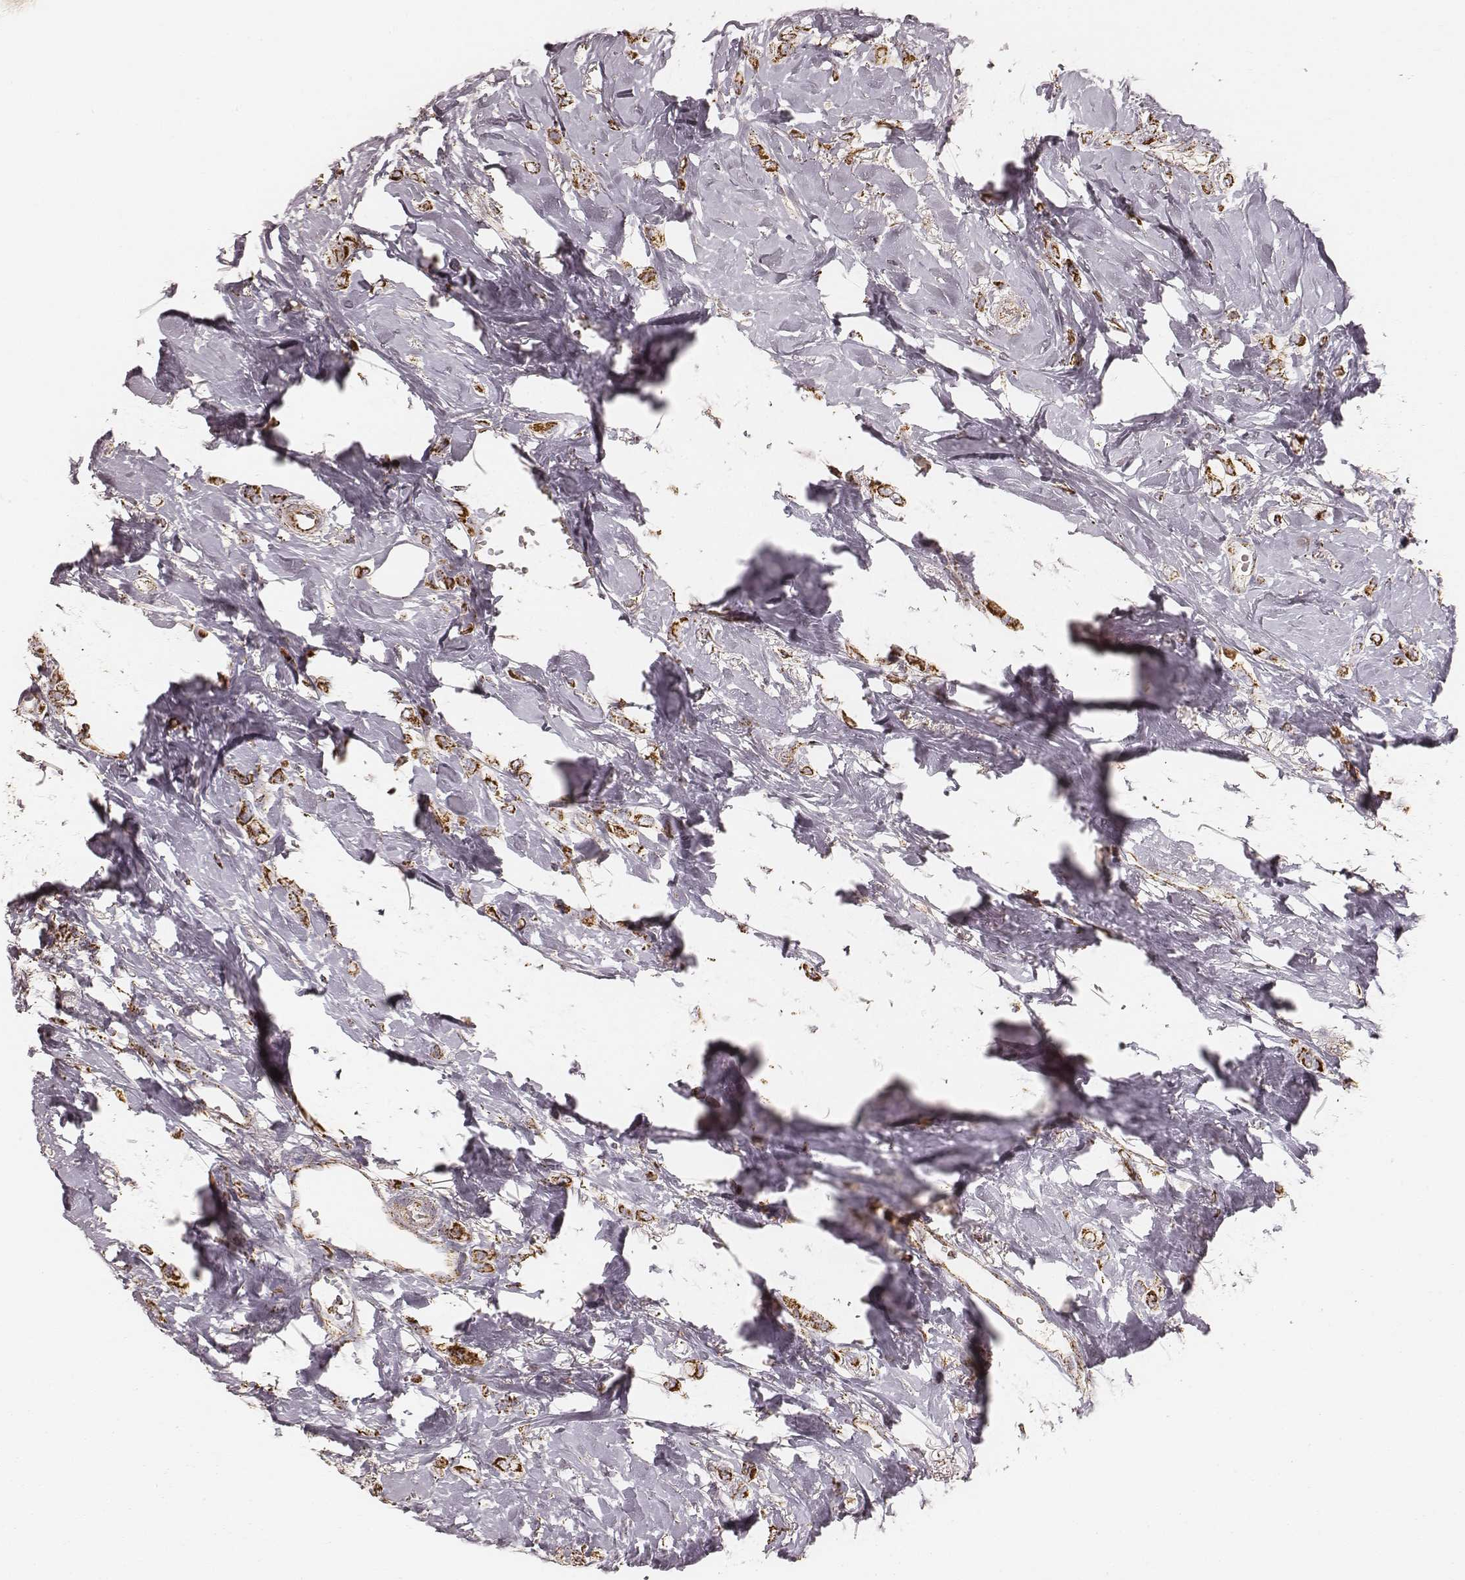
{"staining": {"intensity": "strong", "quantity": ">75%", "location": "cytoplasmic/membranous"}, "tissue": "breast cancer", "cell_type": "Tumor cells", "image_type": "cancer", "snomed": [{"axis": "morphology", "description": "Lobular carcinoma"}, {"axis": "topography", "description": "Breast"}], "caption": "A high amount of strong cytoplasmic/membranous expression is identified in about >75% of tumor cells in lobular carcinoma (breast) tissue. (DAB (3,3'-diaminobenzidine) IHC, brown staining for protein, blue staining for nuclei).", "gene": "CS", "patient": {"sex": "female", "age": 66}}